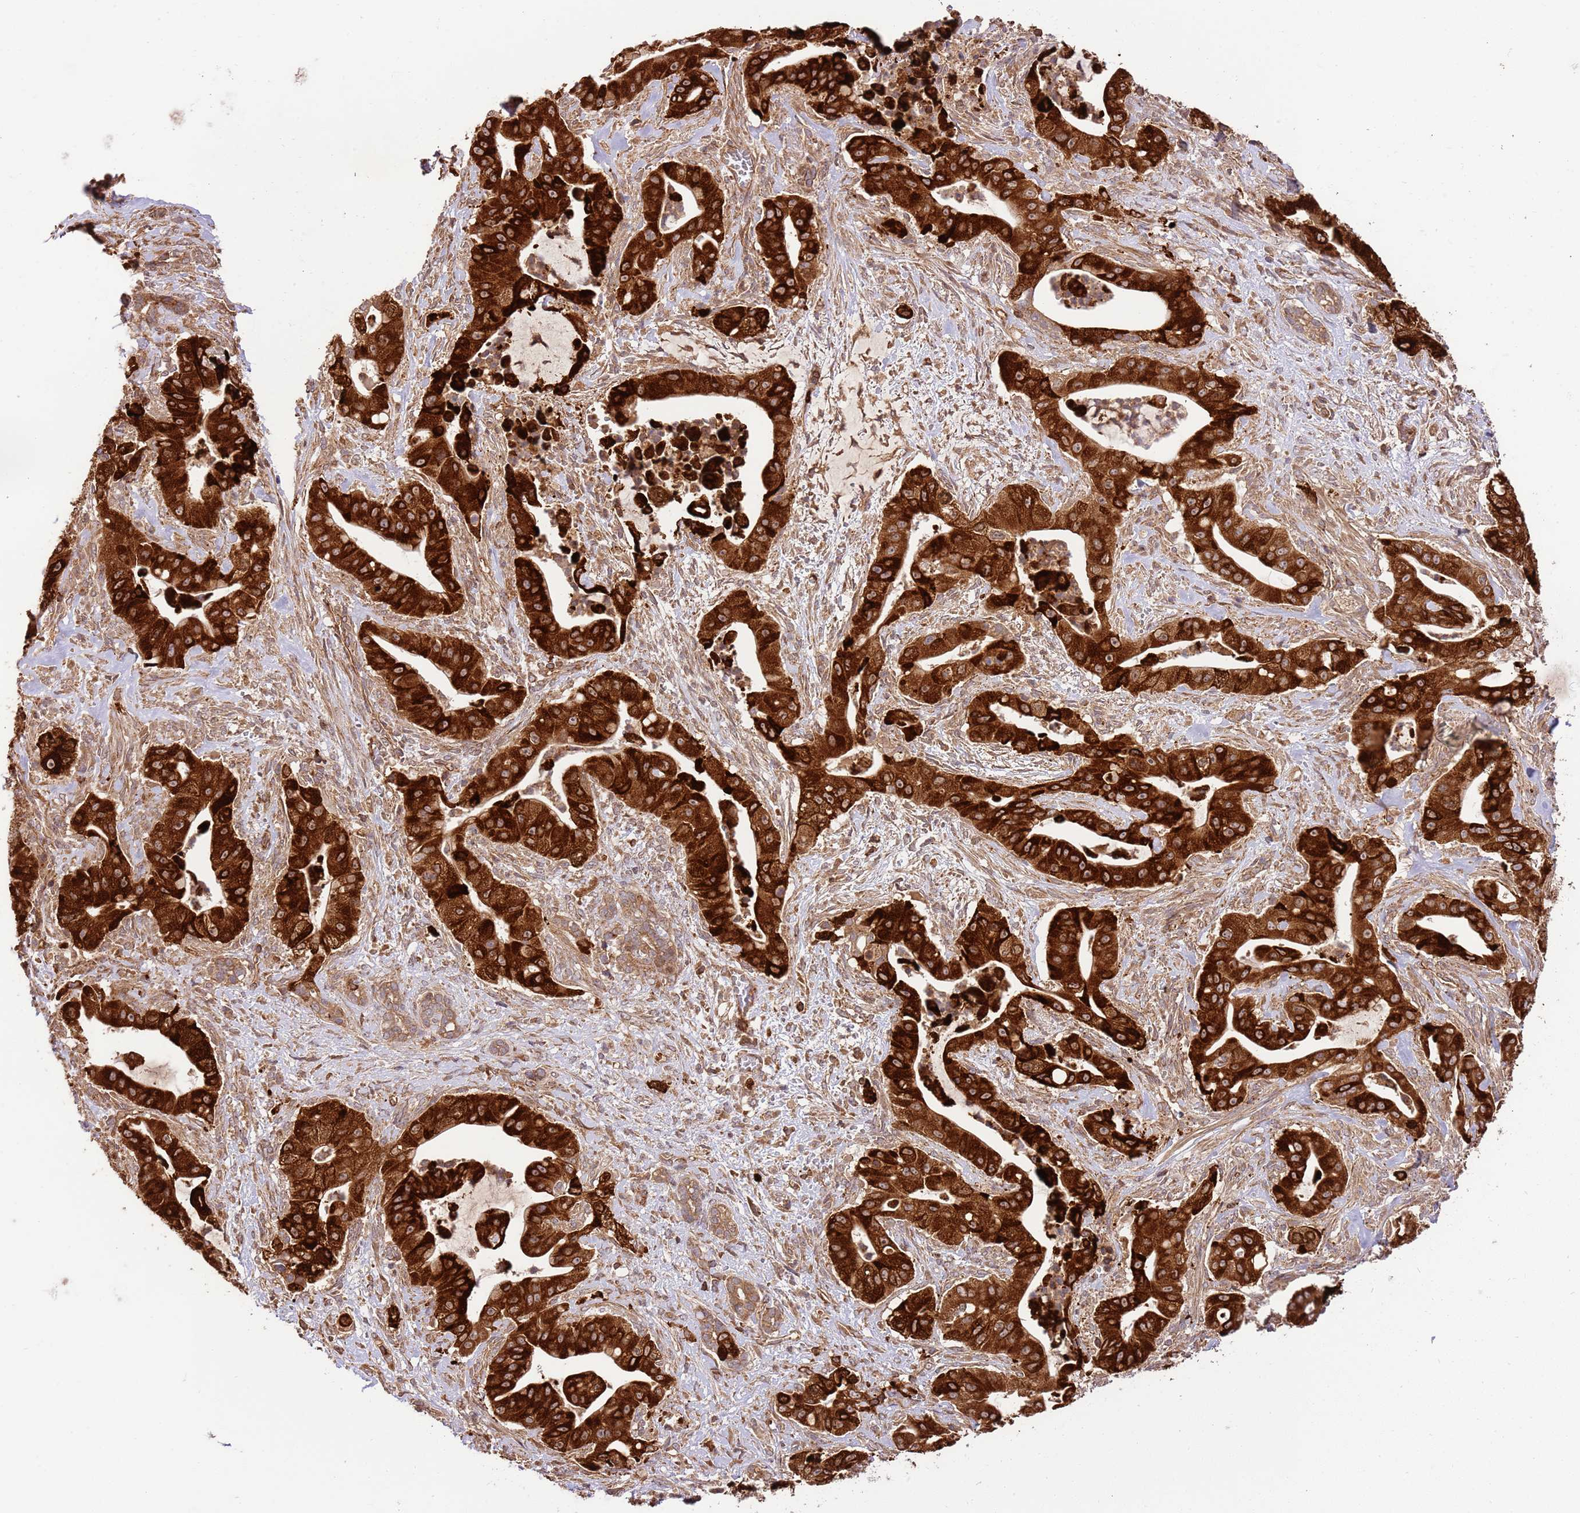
{"staining": {"intensity": "strong", "quantity": ">75%", "location": "cytoplasmic/membranous"}, "tissue": "pancreatic cancer", "cell_type": "Tumor cells", "image_type": "cancer", "snomed": [{"axis": "morphology", "description": "Adenocarcinoma, NOS"}, {"axis": "topography", "description": "Pancreas"}], "caption": "IHC (DAB) staining of pancreatic adenocarcinoma demonstrates strong cytoplasmic/membranous protein positivity in about >75% of tumor cells. The staining was performed using DAB to visualize the protein expression in brown, while the nuclei were stained in blue with hematoxylin (Magnification: 20x).", "gene": "KATNAL2", "patient": {"sex": "male", "age": 57}}